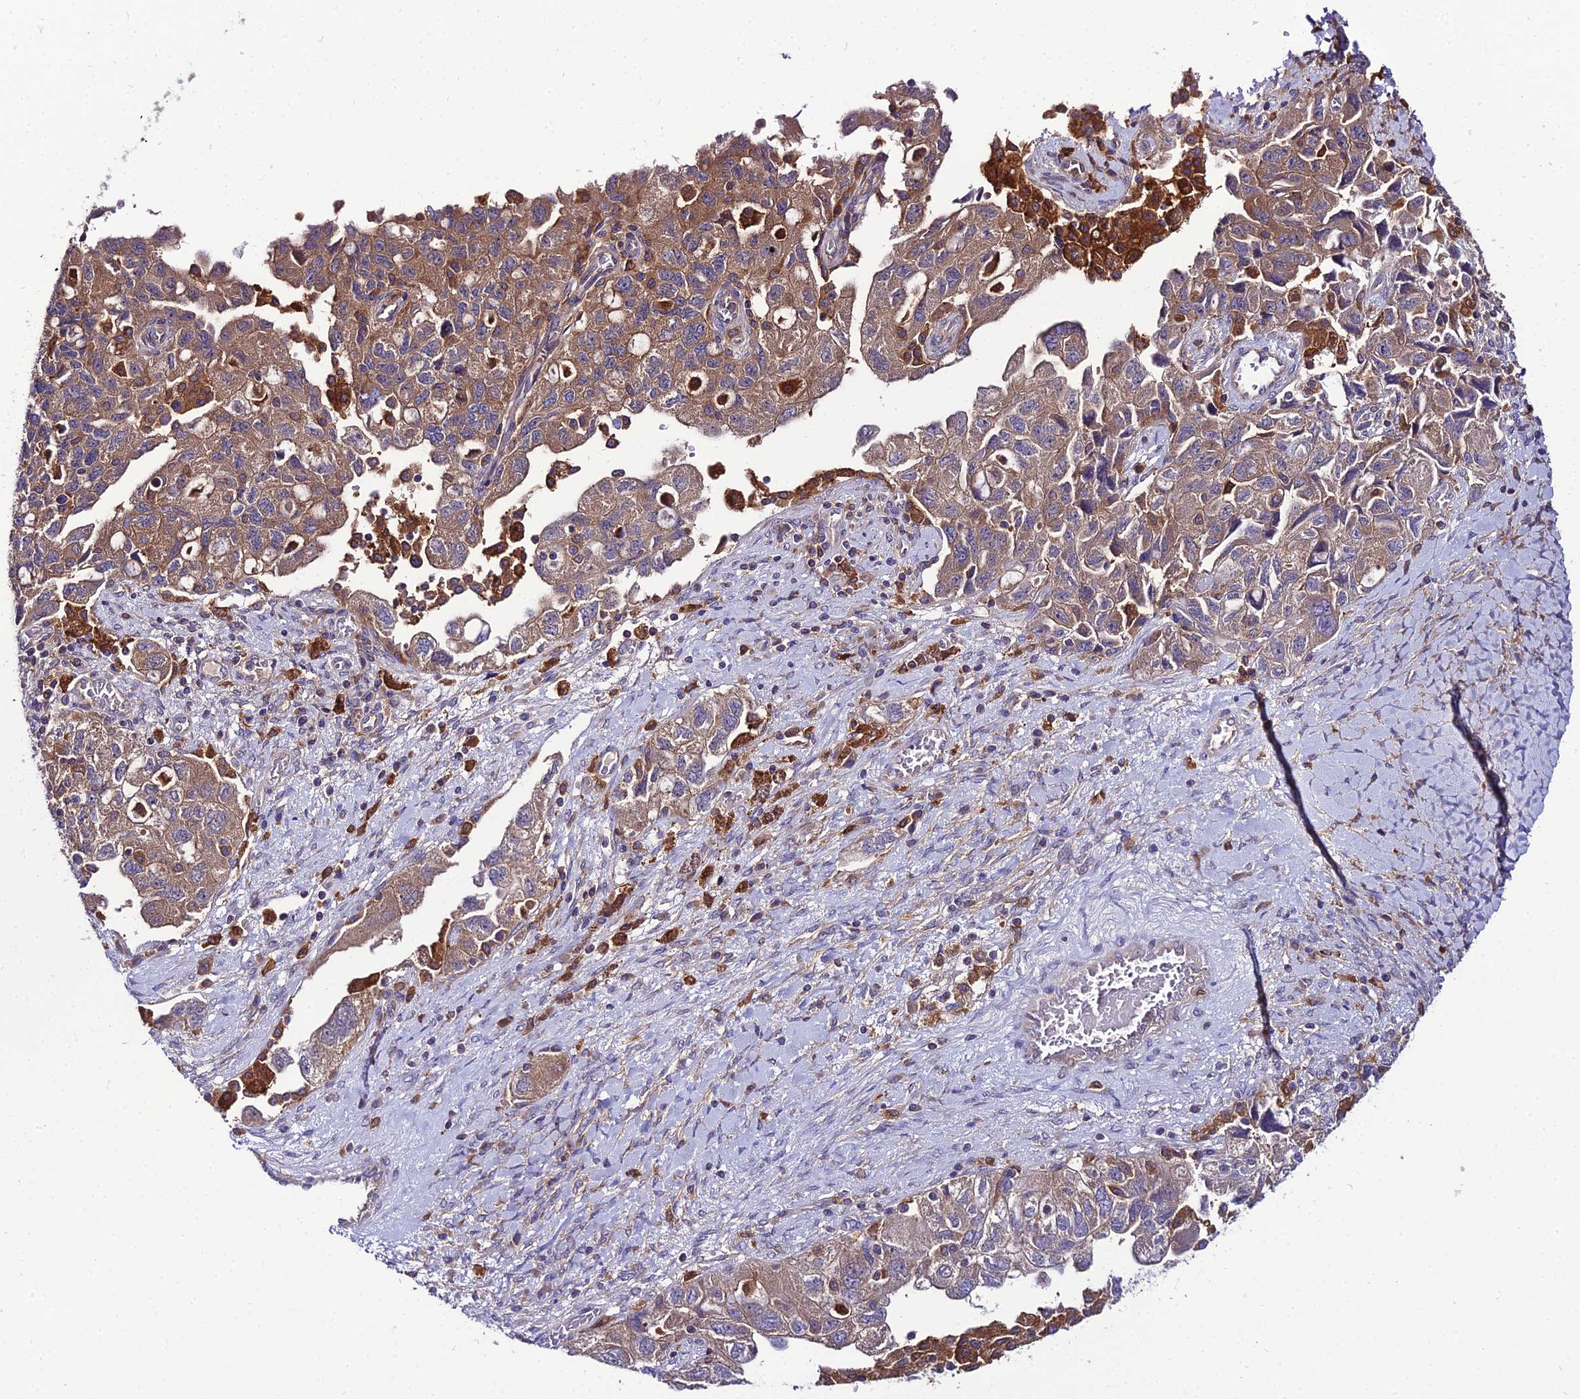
{"staining": {"intensity": "moderate", "quantity": ">75%", "location": "cytoplasmic/membranous"}, "tissue": "ovarian cancer", "cell_type": "Tumor cells", "image_type": "cancer", "snomed": [{"axis": "morphology", "description": "Carcinoma, NOS"}, {"axis": "morphology", "description": "Cystadenocarcinoma, serous, NOS"}, {"axis": "topography", "description": "Ovary"}], "caption": "Immunohistochemical staining of human ovarian cancer (carcinoma) shows moderate cytoplasmic/membranous protein expression in approximately >75% of tumor cells.", "gene": "C2orf69", "patient": {"sex": "female", "age": 69}}